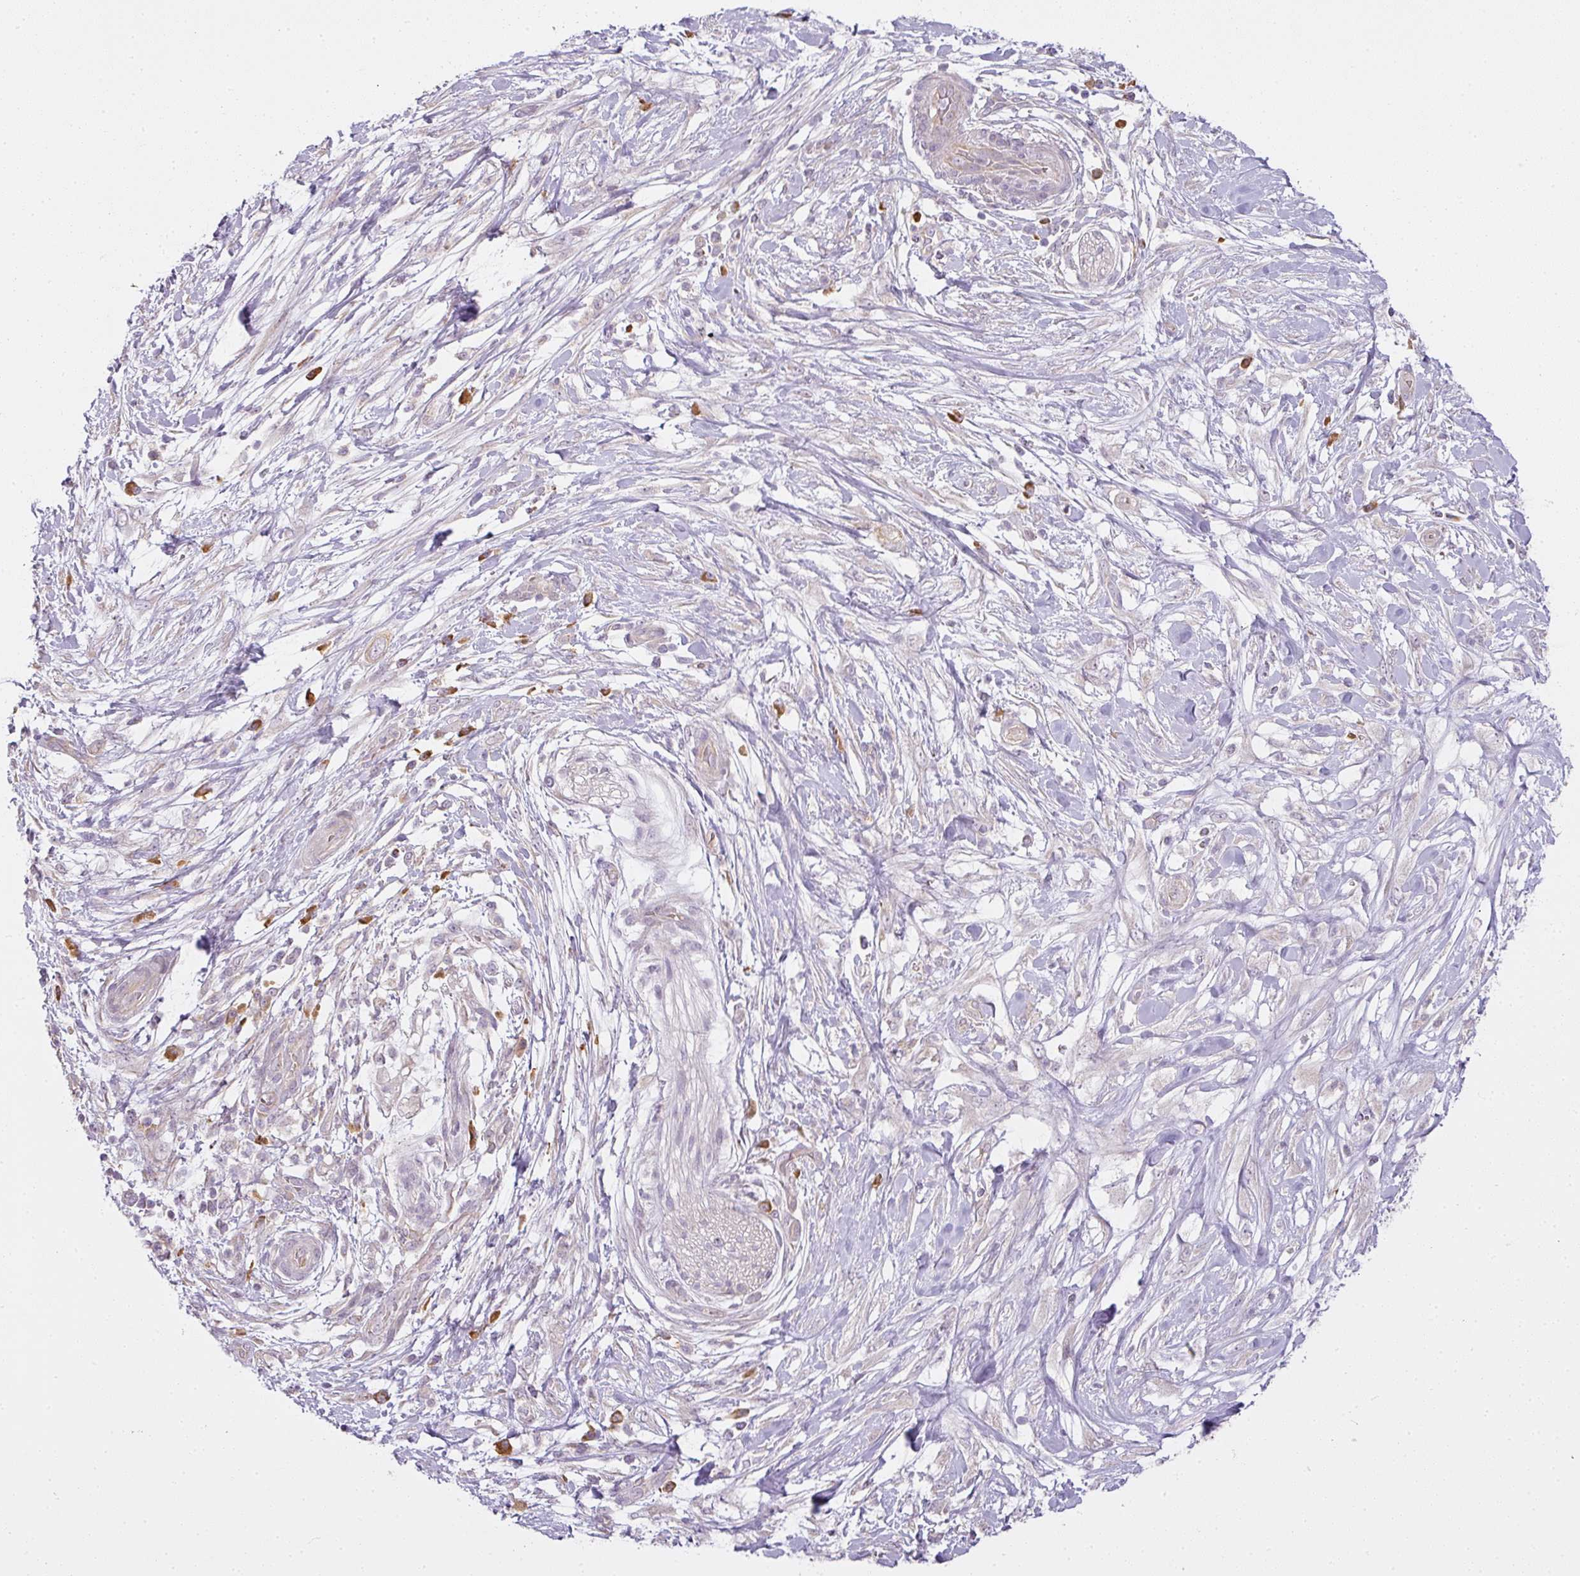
{"staining": {"intensity": "negative", "quantity": "none", "location": "none"}, "tissue": "pancreatic cancer", "cell_type": "Tumor cells", "image_type": "cancer", "snomed": [{"axis": "morphology", "description": "Adenocarcinoma, NOS"}, {"axis": "topography", "description": "Pancreas"}], "caption": "High magnification brightfield microscopy of adenocarcinoma (pancreatic) stained with DAB (brown) and counterstained with hematoxylin (blue): tumor cells show no significant expression. (Brightfield microscopy of DAB immunohistochemistry at high magnification).", "gene": "LY75", "patient": {"sex": "female", "age": 72}}